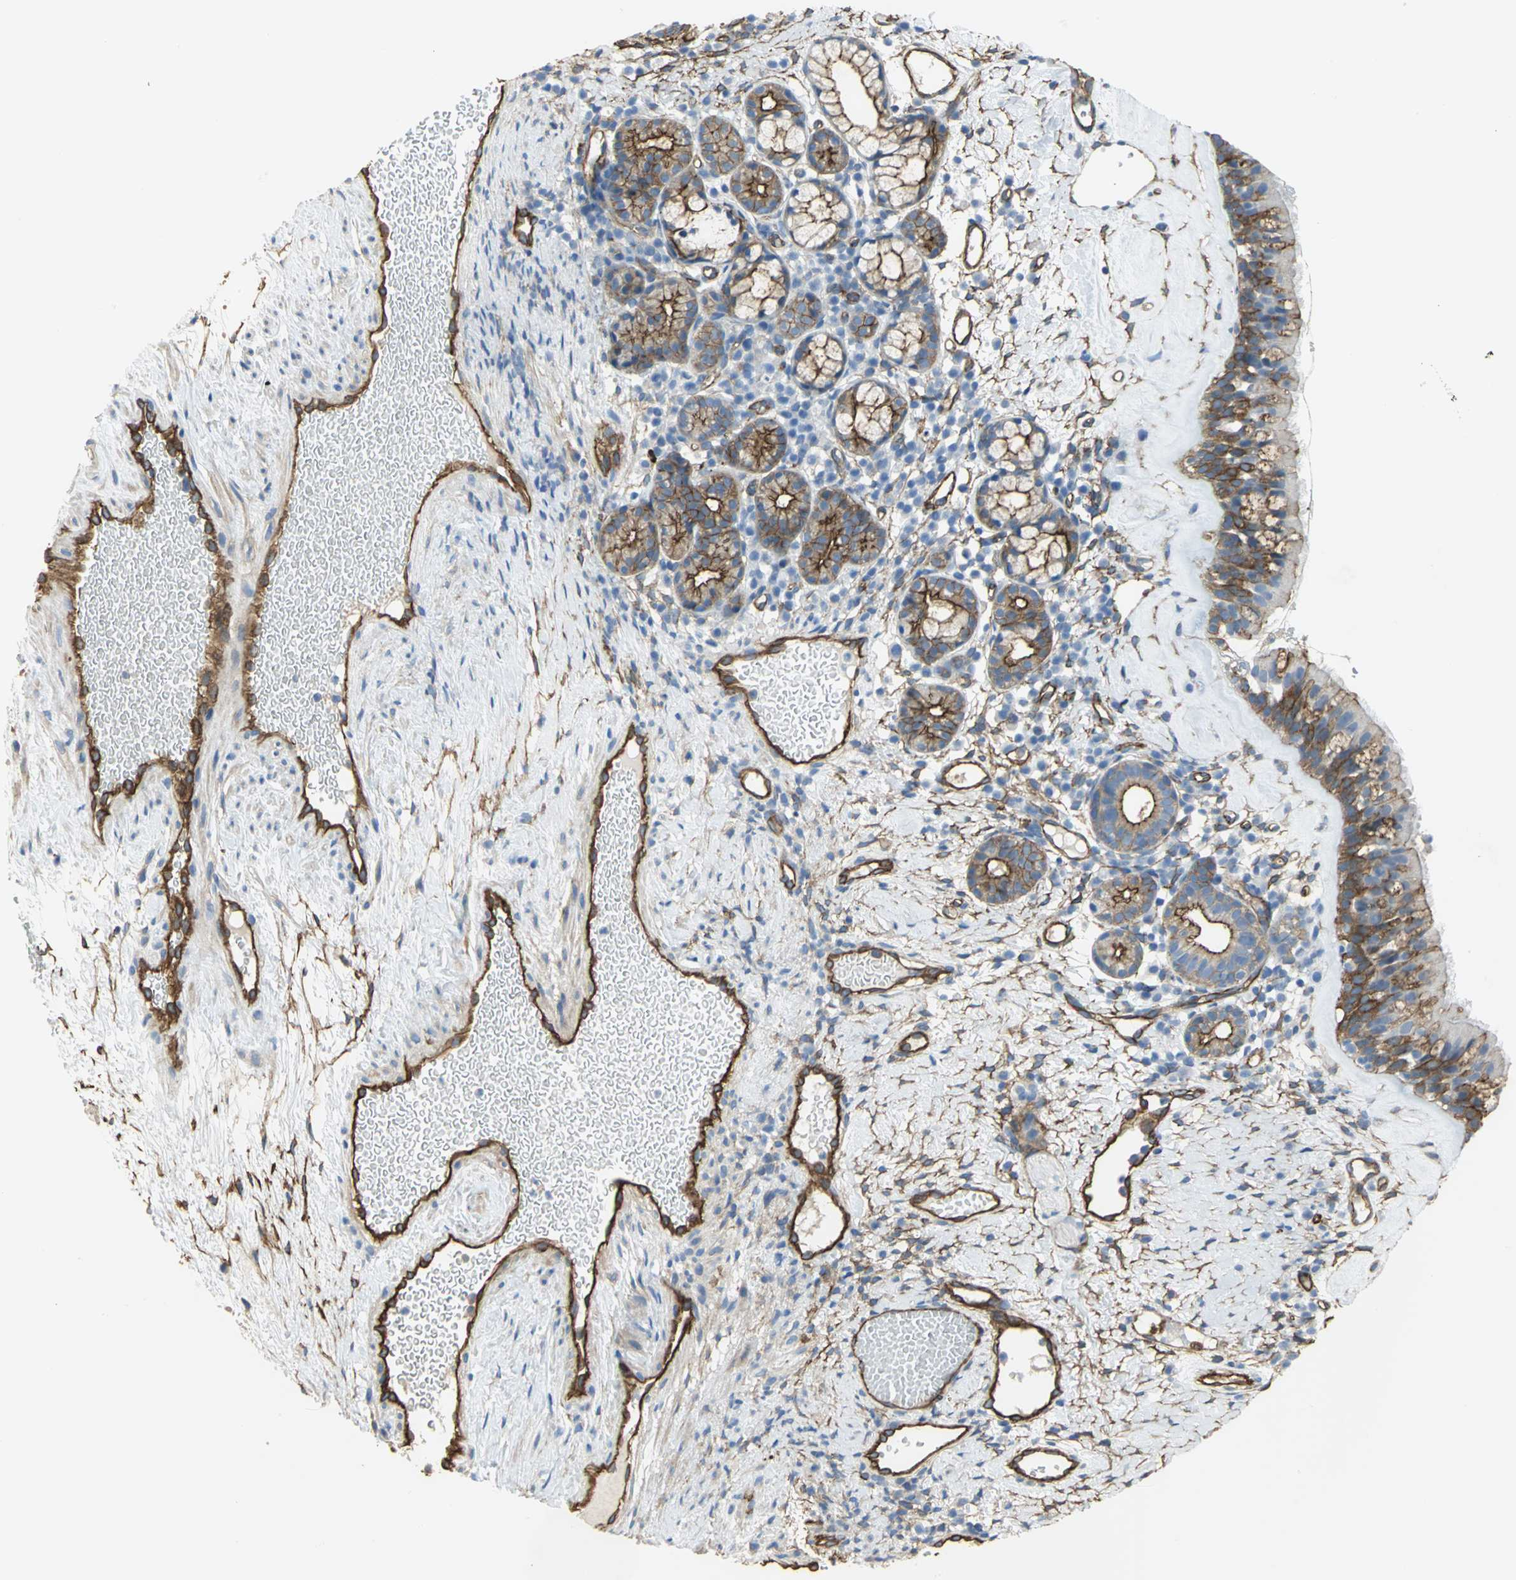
{"staining": {"intensity": "moderate", "quantity": ">75%", "location": "cytoplasmic/membranous"}, "tissue": "nasopharynx", "cell_type": "Respiratory epithelial cells", "image_type": "normal", "snomed": [{"axis": "morphology", "description": "Normal tissue, NOS"}, {"axis": "morphology", "description": "Inflammation, NOS"}, {"axis": "topography", "description": "Nasopharynx"}], "caption": "This micrograph reveals IHC staining of normal nasopharynx, with medium moderate cytoplasmic/membranous positivity in approximately >75% of respiratory epithelial cells.", "gene": "FLNB", "patient": {"sex": "female", "age": 55}}